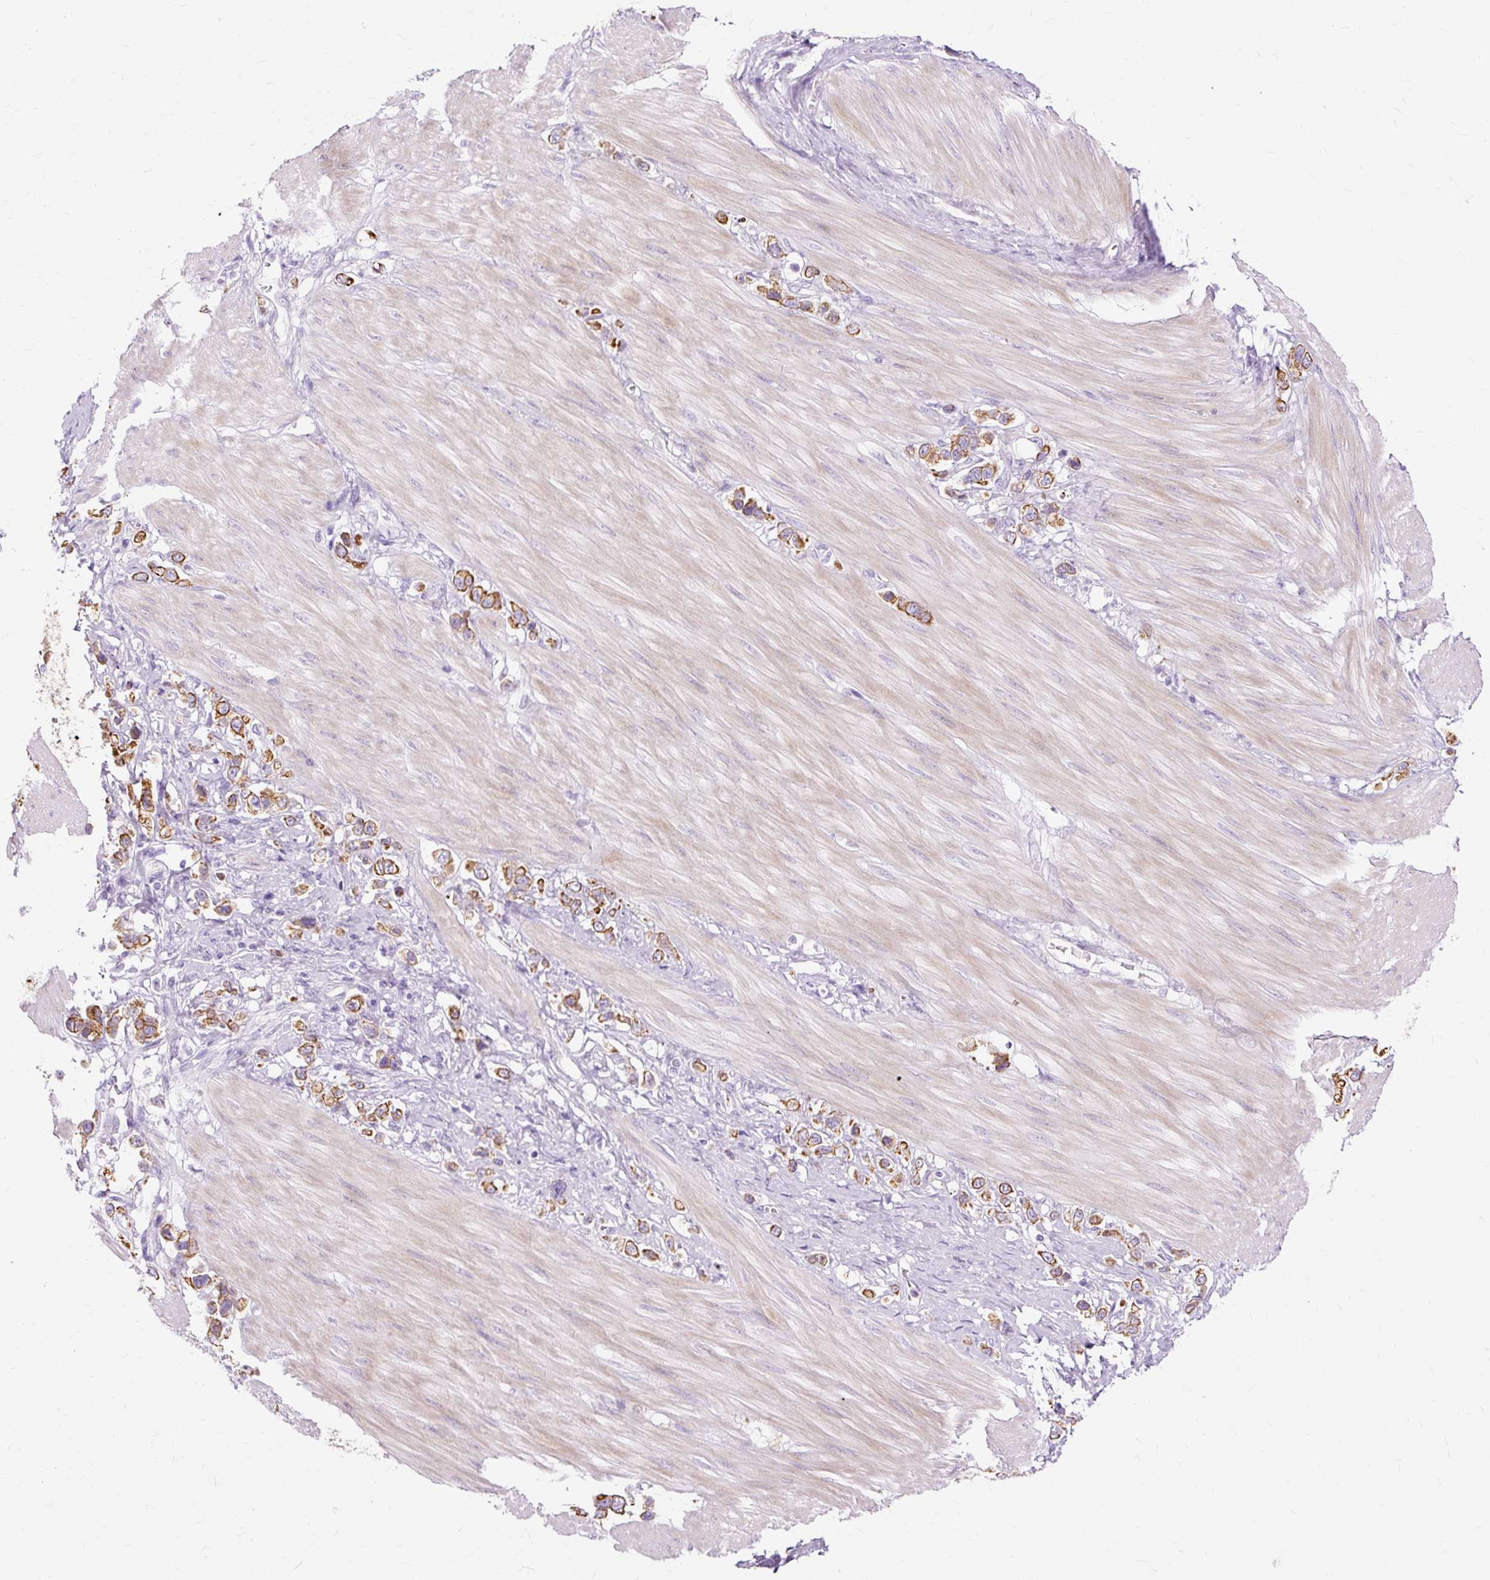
{"staining": {"intensity": "strong", "quantity": ">75%", "location": "cytoplasmic/membranous"}, "tissue": "stomach cancer", "cell_type": "Tumor cells", "image_type": "cancer", "snomed": [{"axis": "morphology", "description": "Adenocarcinoma, NOS"}, {"axis": "topography", "description": "Stomach"}], "caption": "Tumor cells exhibit strong cytoplasmic/membranous expression in approximately >75% of cells in stomach cancer (adenocarcinoma). (Brightfield microscopy of DAB IHC at high magnification).", "gene": "DCTN4", "patient": {"sex": "female", "age": 65}}